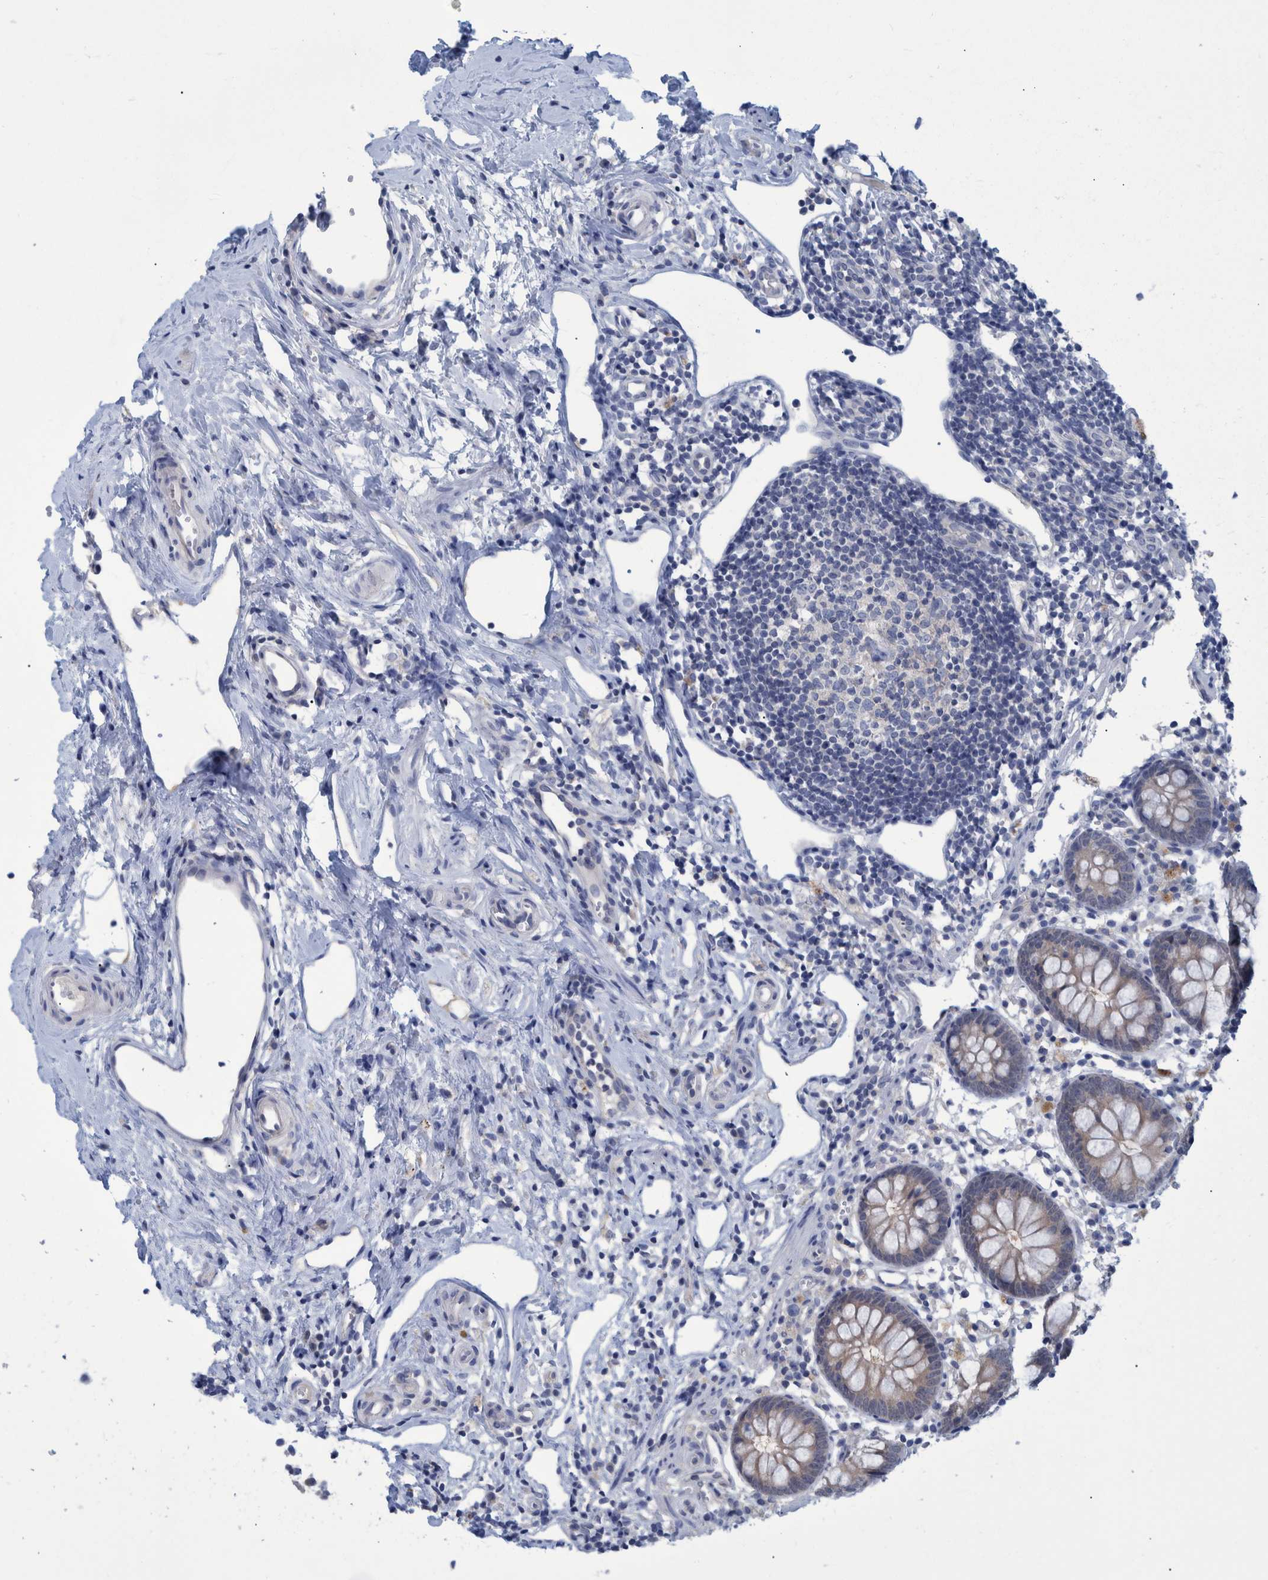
{"staining": {"intensity": "moderate", "quantity": "<25%", "location": "cytoplasmic/membranous"}, "tissue": "appendix", "cell_type": "Glandular cells", "image_type": "normal", "snomed": [{"axis": "morphology", "description": "Normal tissue, NOS"}, {"axis": "topography", "description": "Appendix"}], "caption": "IHC of unremarkable human appendix displays low levels of moderate cytoplasmic/membranous positivity in about <25% of glandular cells.", "gene": "PCYT2", "patient": {"sex": "female", "age": 20}}